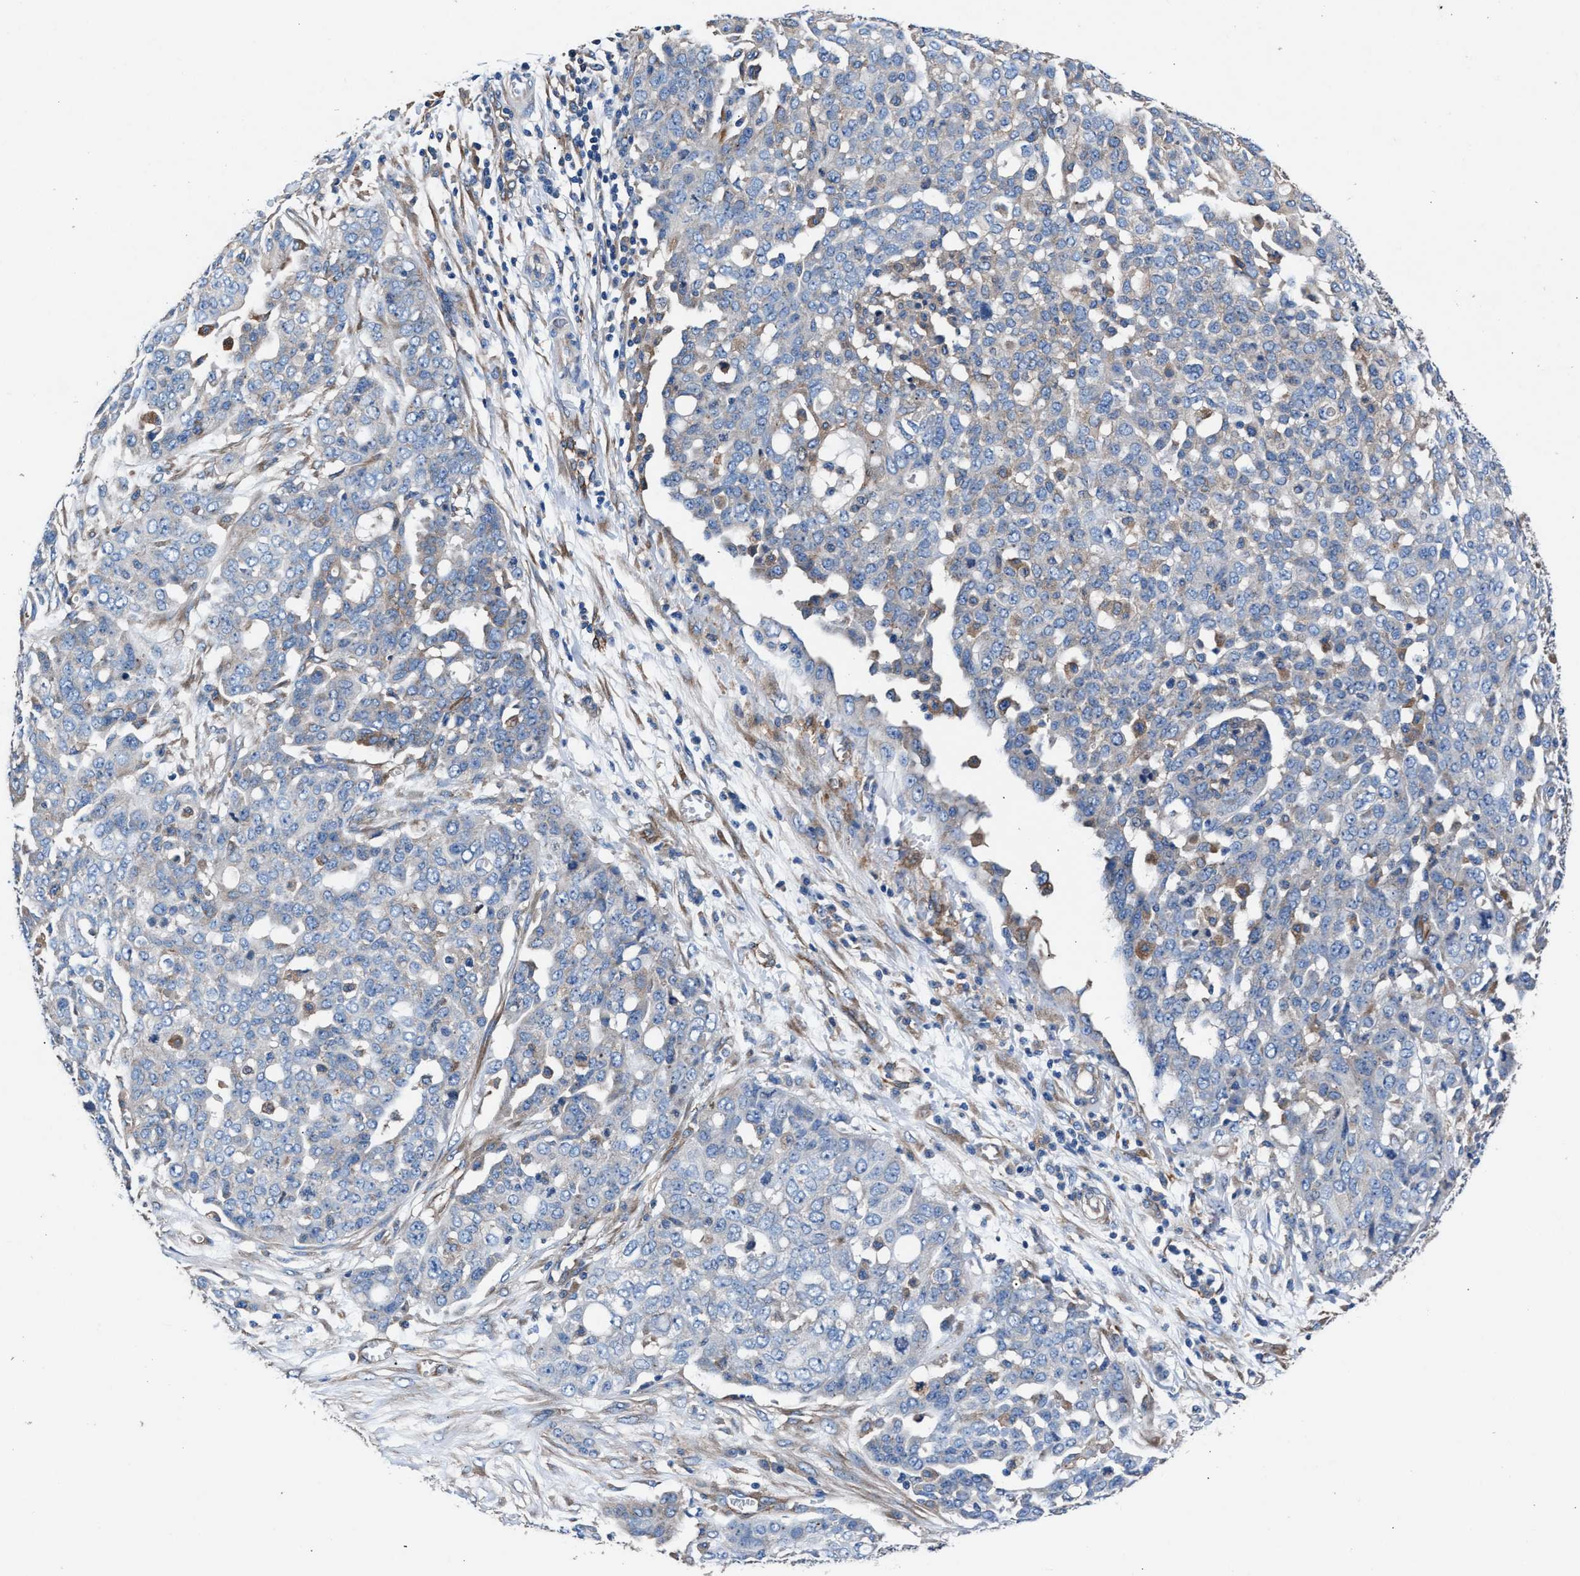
{"staining": {"intensity": "negative", "quantity": "none", "location": "none"}, "tissue": "ovarian cancer", "cell_type": "Tumor cells", "image_type": "cancer", "snomed": [{"axis": "morphology", "description": "Cystadenocarcinoma, serous, NOS"}, {"axis": "topography", "description": "Soft tissue"}, {"axis": "topography", "description": "Ovary"}], "caption": "Tumor cells are negative for brown protein staining in serous cystadenocarcinoma (ovarian). (DAB (3,3'-diaminobenzidine) IHC, high magnification).", "gene": "SH3GL1", "patient": {"sex": "female", "age": 57}}